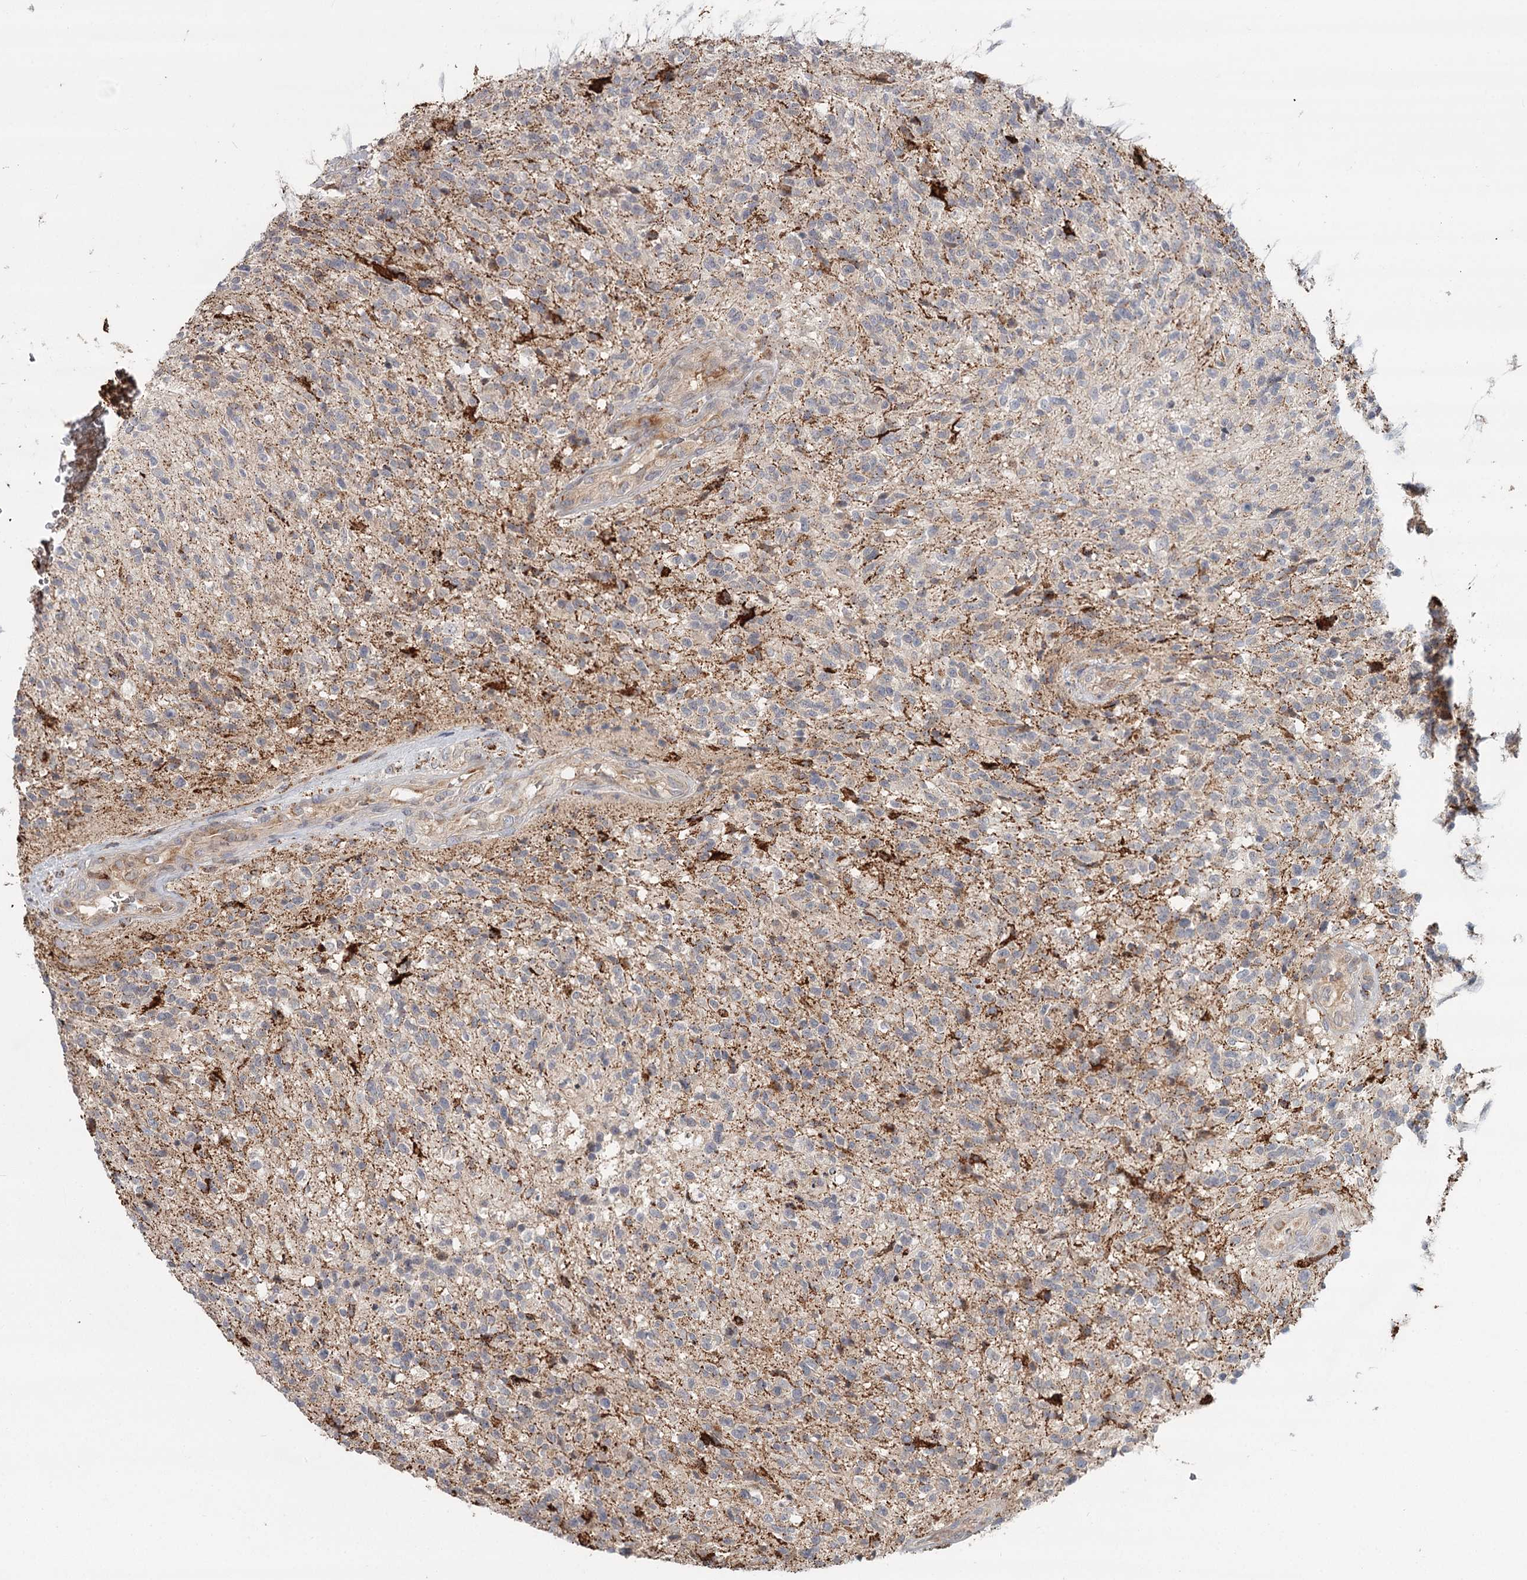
{"staining": {"intensity": "moderate", "quantity": "<25%", "location": "cytoplasmic/membranous"}, "tissue": "glioma", "cell_type": "Tumor cells", "image_type": "cancer", "snomed": [{"axis": "morphology", "description": "Glioma, malignant, High grade"}, {"axis": "topography", "description": "Brain"}], "caption": "There is low levels of moderate cytoplasmic/membranous expression in tumor cells of high-grade glioma (malignant), as demonstrated by immunohistochemical staining (brown color).", "gene": "CDC123", "patient": {"sex": "male", "age": 56}}